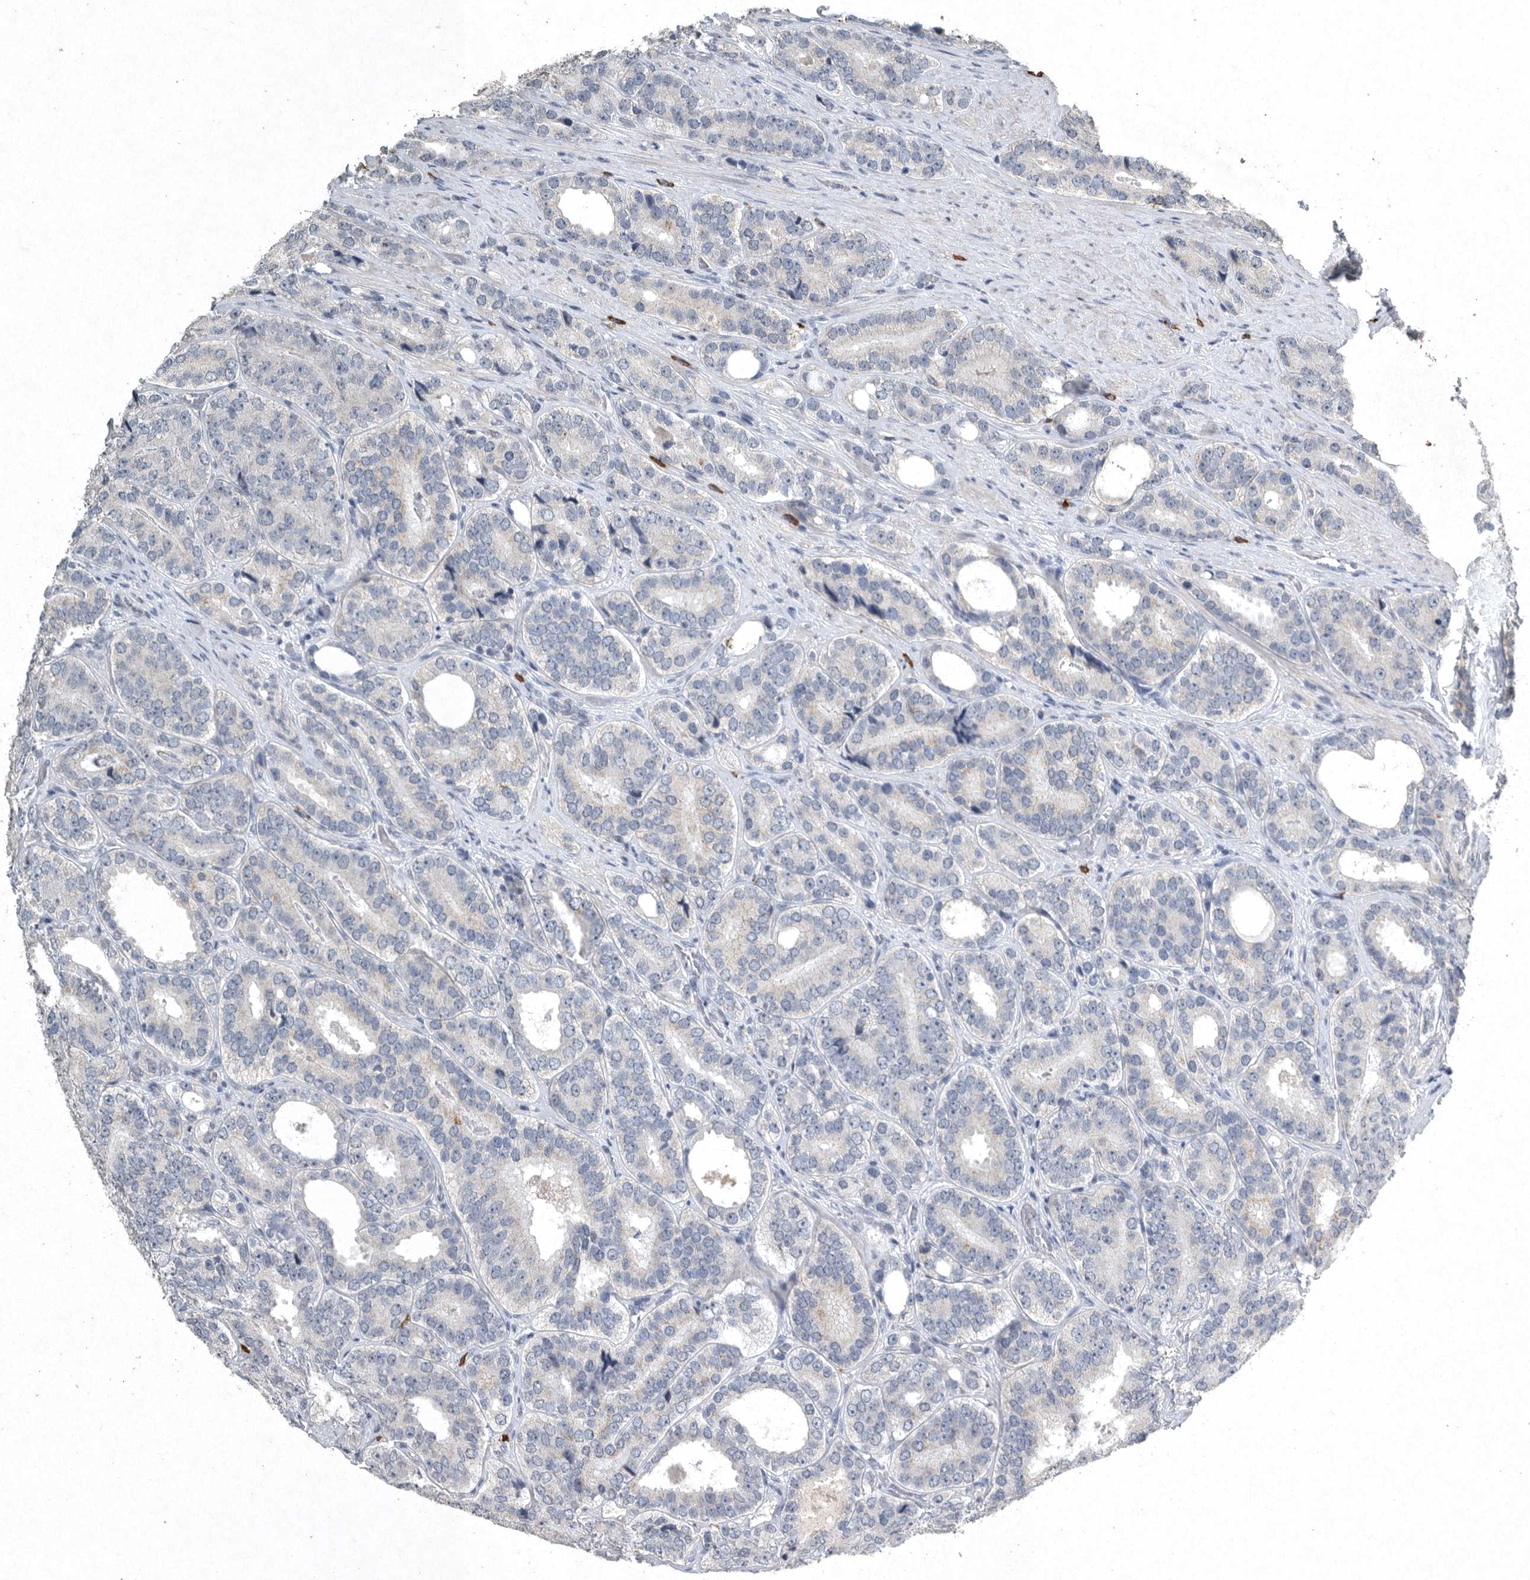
{"staining": {"intensity": "negative", "quantity": "none", "location": "none"}, "tissue": "prostate cancer", "cell_type": "Tumor cells", "image_type": "cancer", "snomed": [{"axis": "morphology", "description": "Adenocarcinoma, High grade"}, {"axis": "topography", "description": "Prostate"}], "caption": "Immunohistochemistry of human adenocarcinoma (high-grade) (prostate) shows no positivity in tumor cells.", "gene": "IL20", "patient": {"sex": "male", "age": 56}}